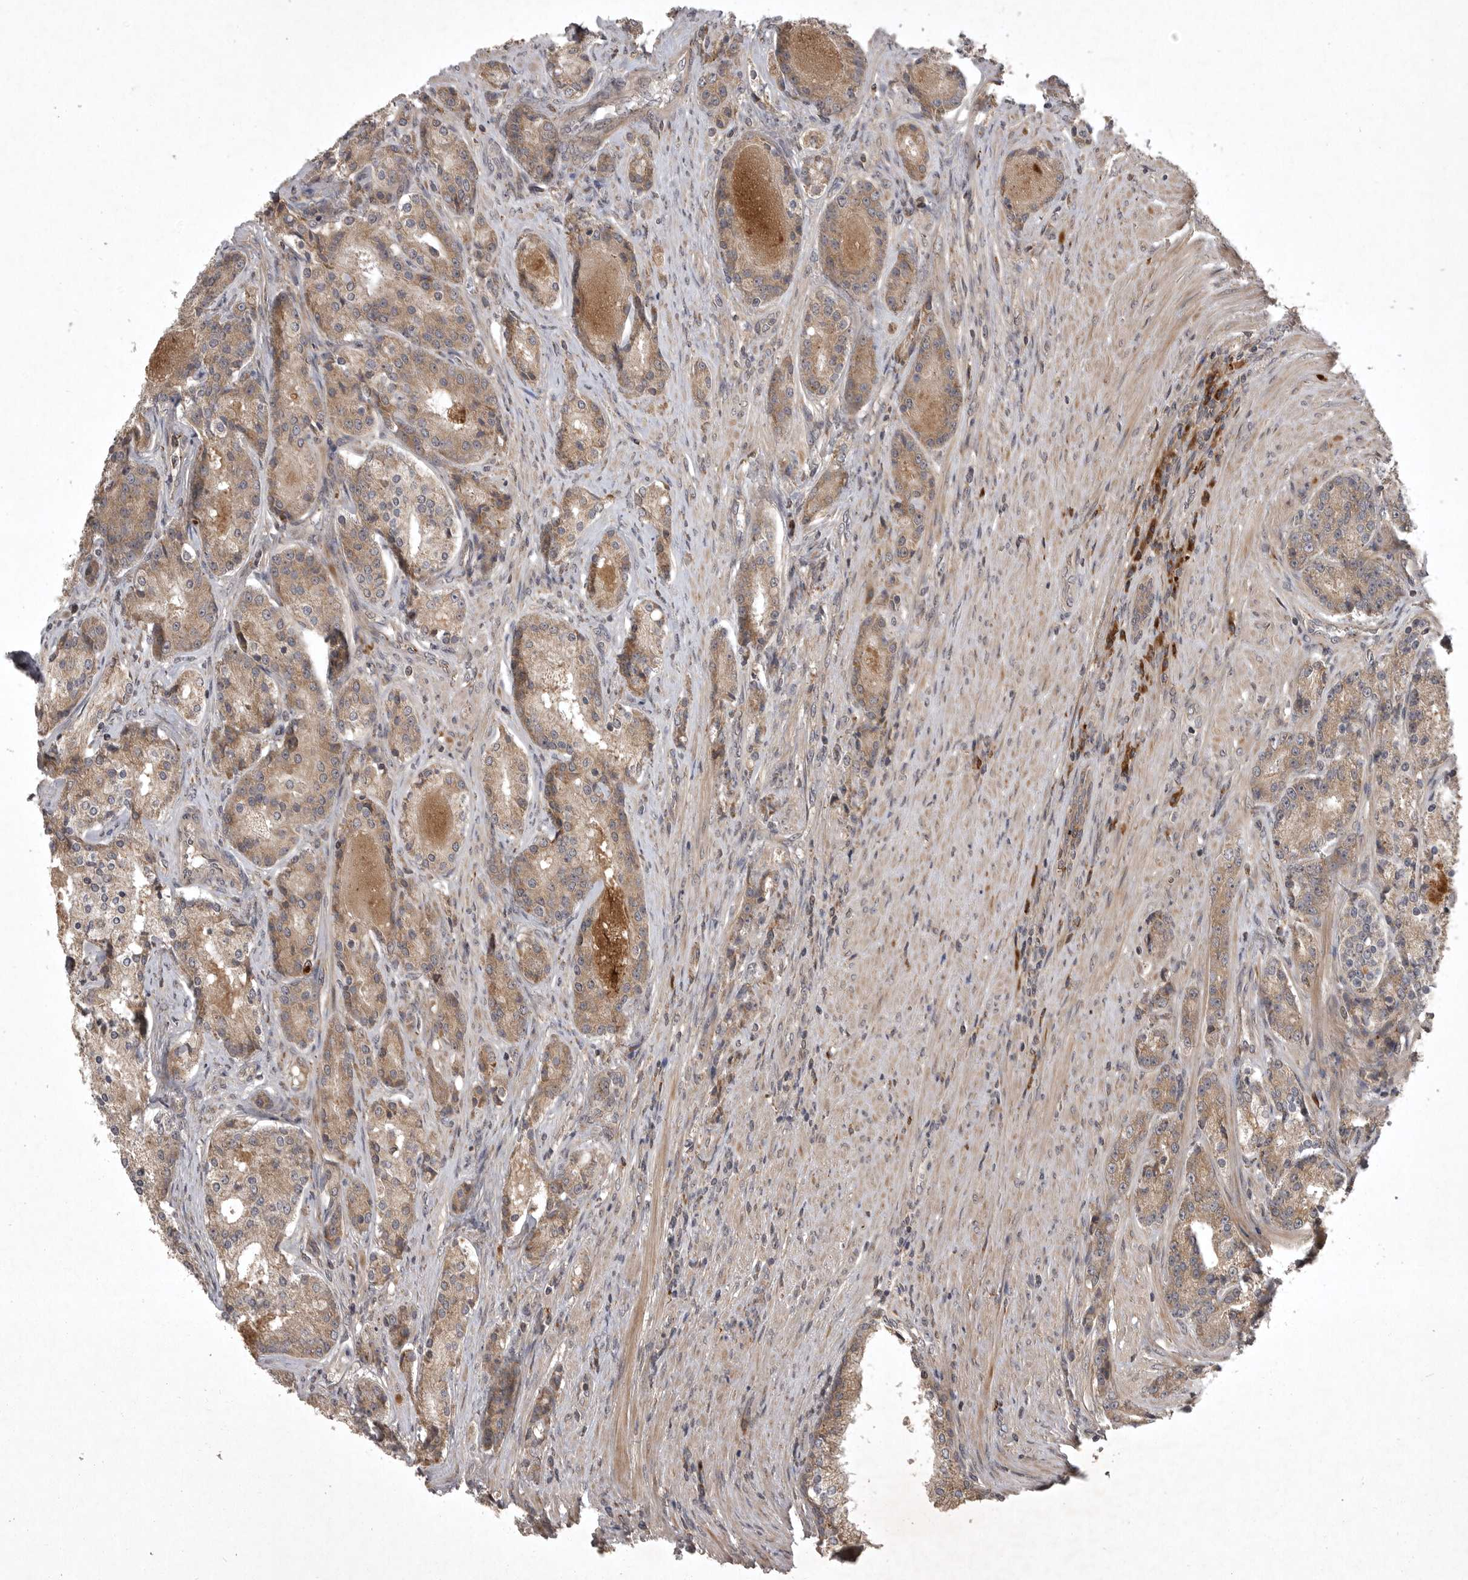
{"staining": {"intensity": "moderate", "quantity": "25%-75%", "location": "cytoplasmic/membranous"}, "tissue": "prostate cancer", "cell_type": "Tumor cells", "image_type": "cancer", "snomed": [{"axis": "morphology", "description": "Adenocarcinoma, High grade"}, {"axis": "topography", "description": "Prostate"}], "caption": "Protein expression analysis of high-grade adenocarcinoma (prostate) displays moderate cytoplasmic/membranous expression in approximately 25%-75% of tumor cells.", "gene": "GPR31", "patient": {"sex": "male", "age": 60}}